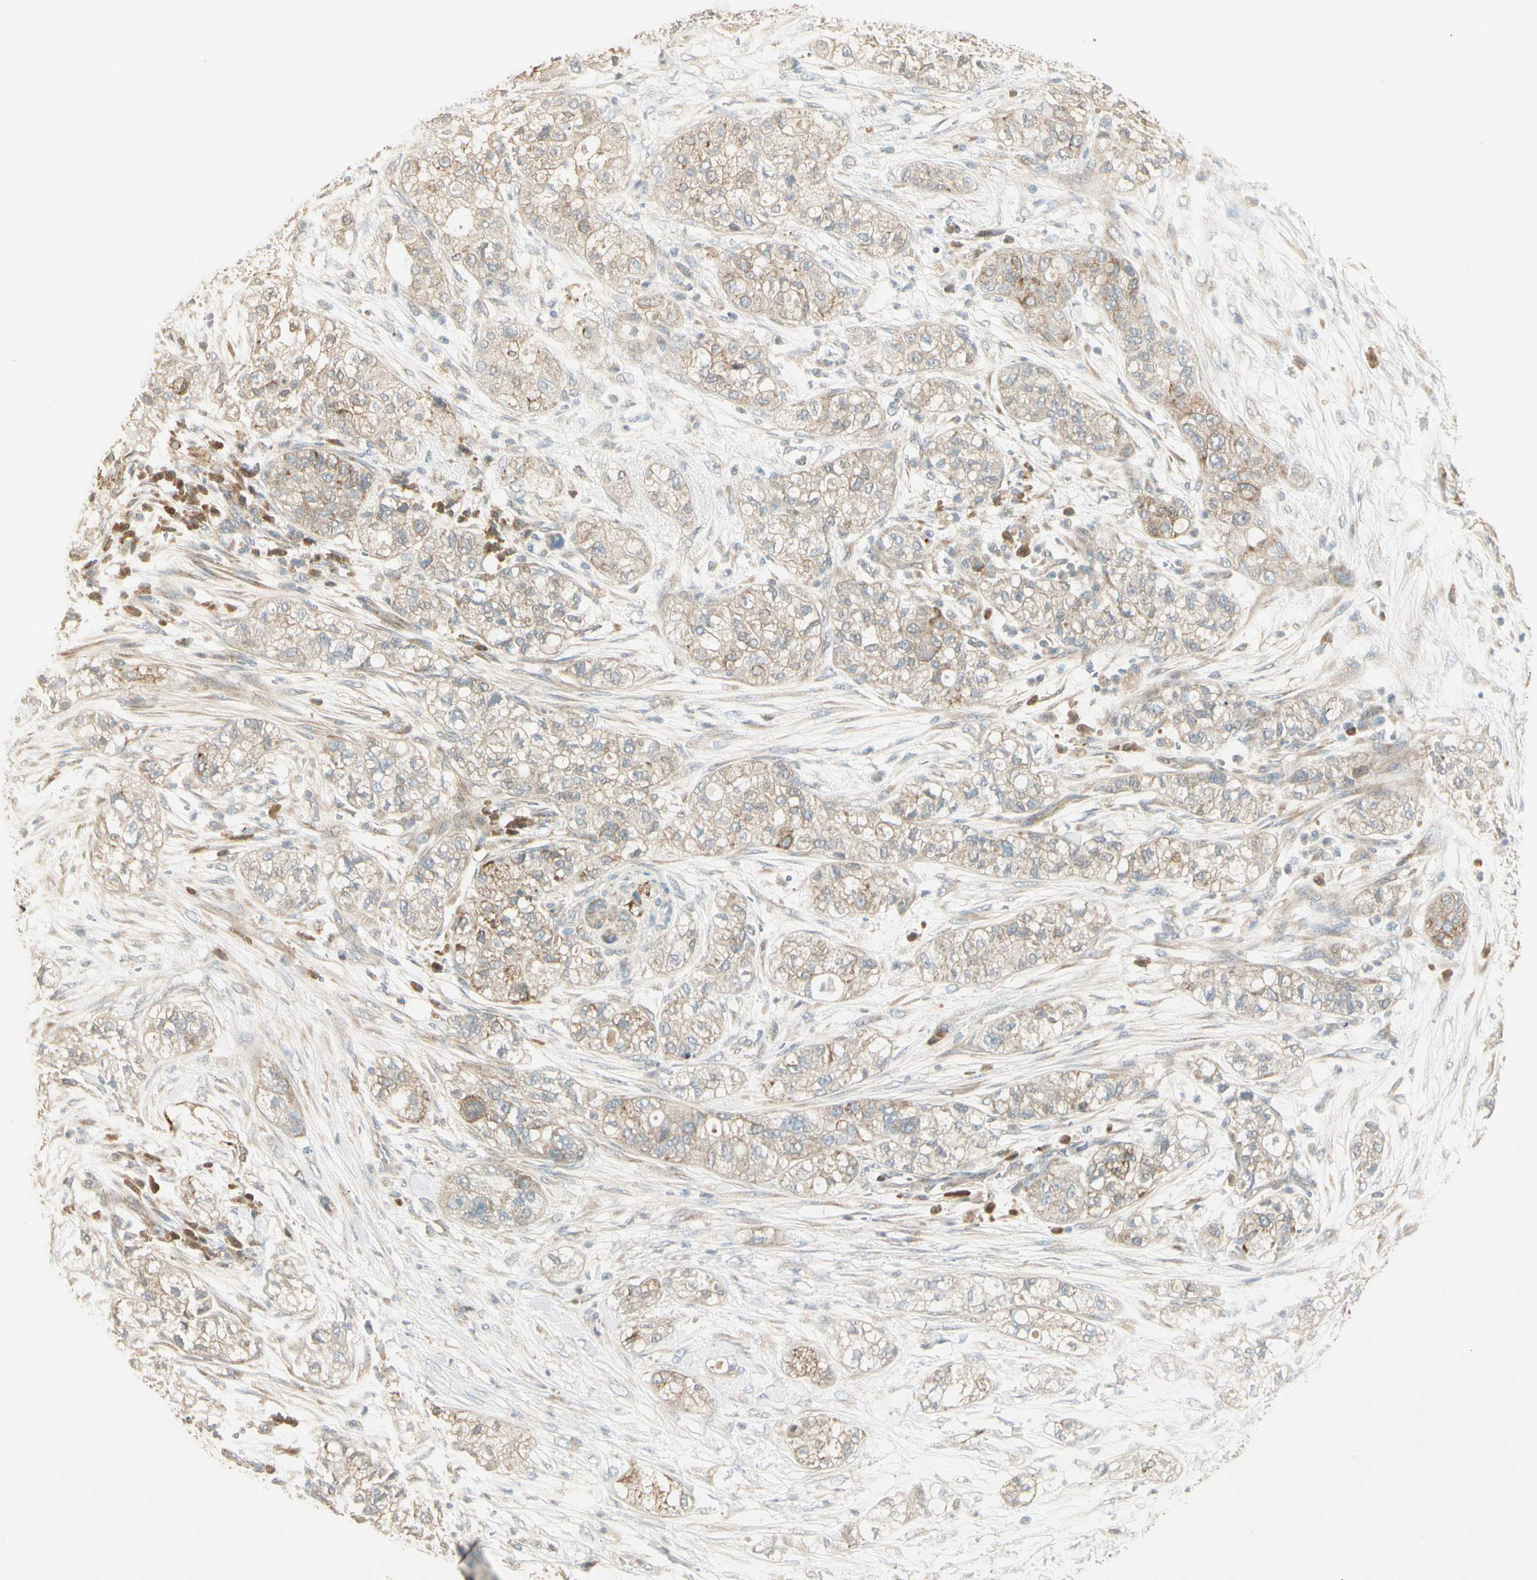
{"staining": {"intensity": "weak", "quantity": "25%-75%", "location": "cytoplasmic/membranous"}, "tissue": "pancreatic cancer", "cell_type": "Tumor cells", "image_type": "cancer", "snomed": [{"axis": "morphology", "description": "Adenocarcinoma, NOS"}, {"axis": "topography", "description": "Pancreas"}], "caption": "Pancreatic cancer (adenocarcinoma) tissue displays weak cytoplasmic/membranous positivity in about 25%-75% of tumor cells", "gene": "PLXNA1", "patient": {"sex": "female", "age": 78}}